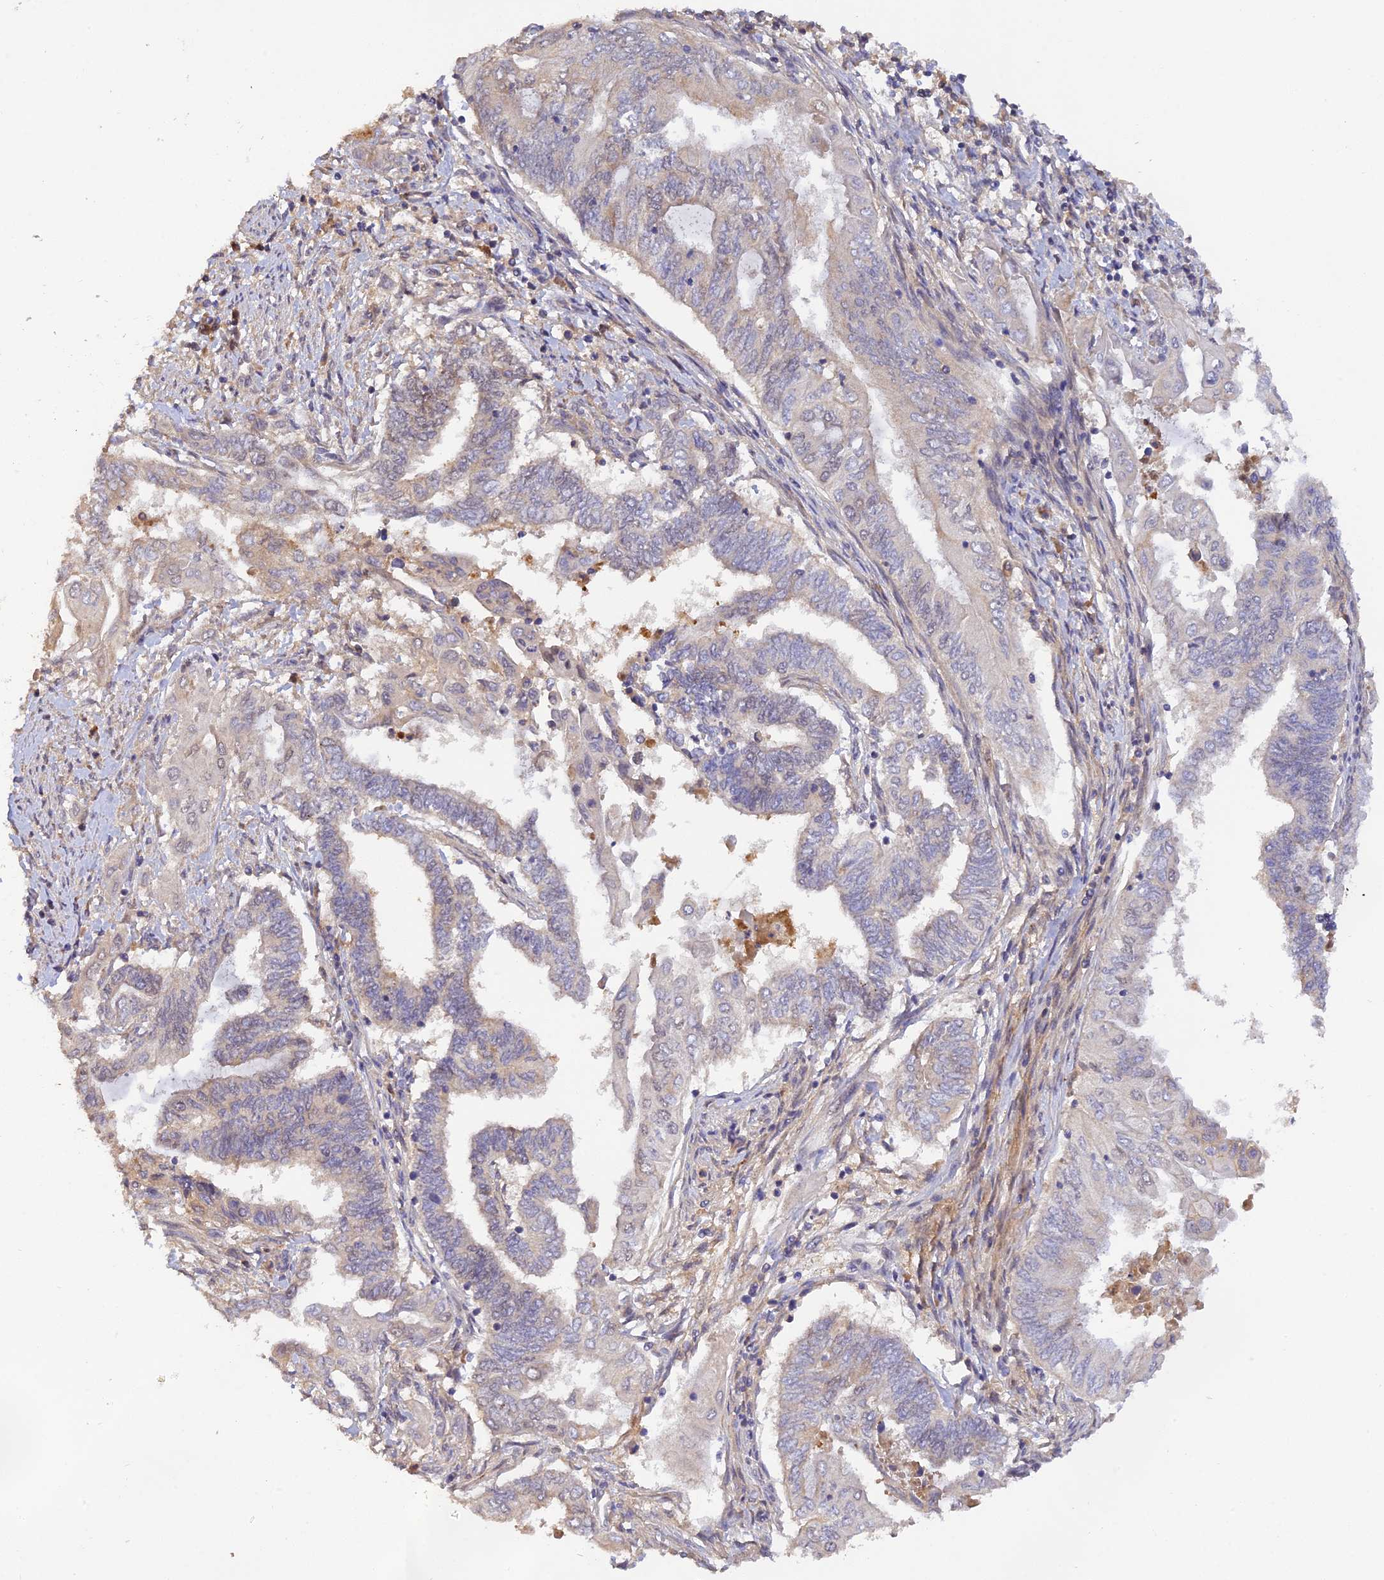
{"staining": {"intensity": "negative", "quantity": "none", "location": "none"}, "tissue": "endometrial cancer", "cell_type": "Tumor cells", "image_type": "cancer", "snomed": [{"axis": "morphology", "description": "Adenocarcinoma, NOS"}, {"axis": "topography", "description": "Uterus"}, {"axis": "topography", "description": "Endometrium"}], "caption": "Immunohistochemical staining of endometrial cancer exhibits no significant positivity in tumor cells.", "gene": "ZNF436", "patient": {"sex": "female", "age": 70}}